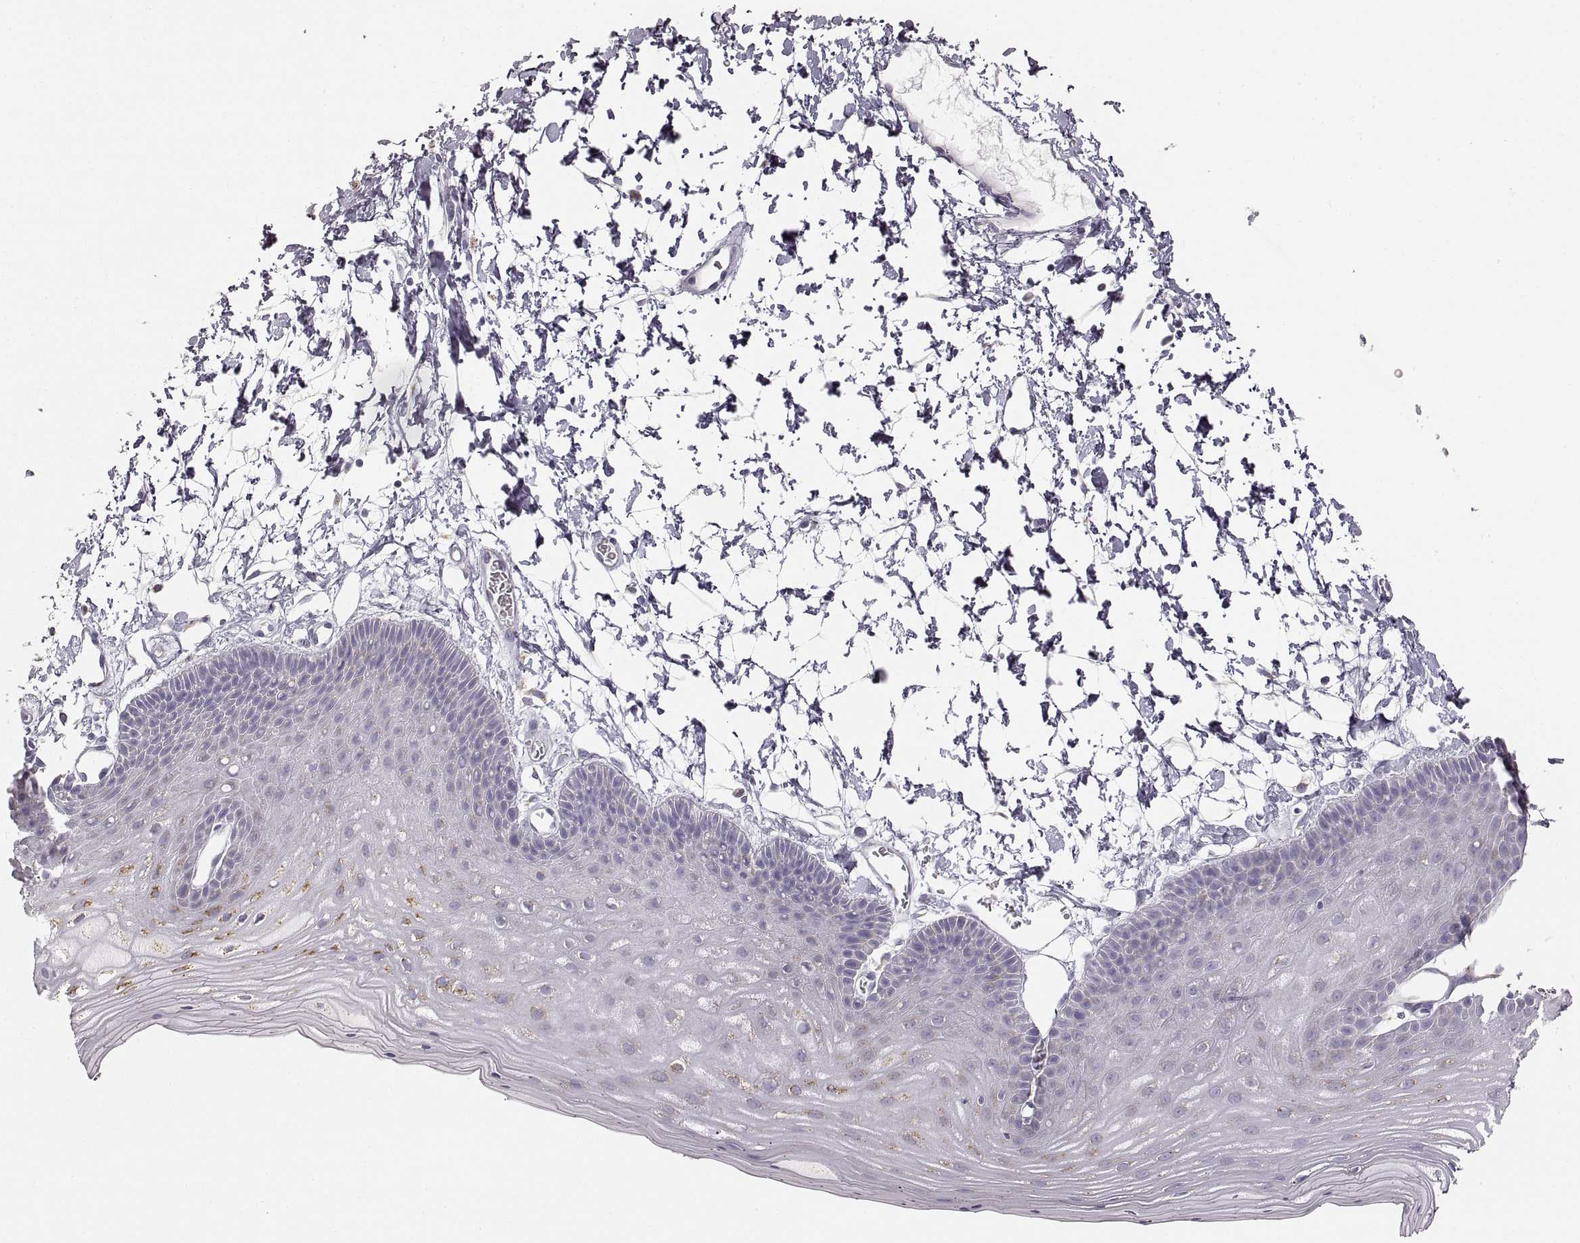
{"staining": {"intensity": "moderate", "quantity": "<25%", "location": "cytoplasmic/membranous"}, "tissue": "skin", "cell_type": "Epidermal cells", "image_type": "normal", "snomed": [{"axis": "morphology", "description": "Normal tissue, NOS"}, {"axis": "topography", "description": "Anal"}], "caption": "IHC of unremarkable skin shows low levels of moderate cytoplasmic/membranous staining in approximately <25% of epidermal cells.", "gene": "RDH13", "patient": {"sex": "male", "age": 53}}